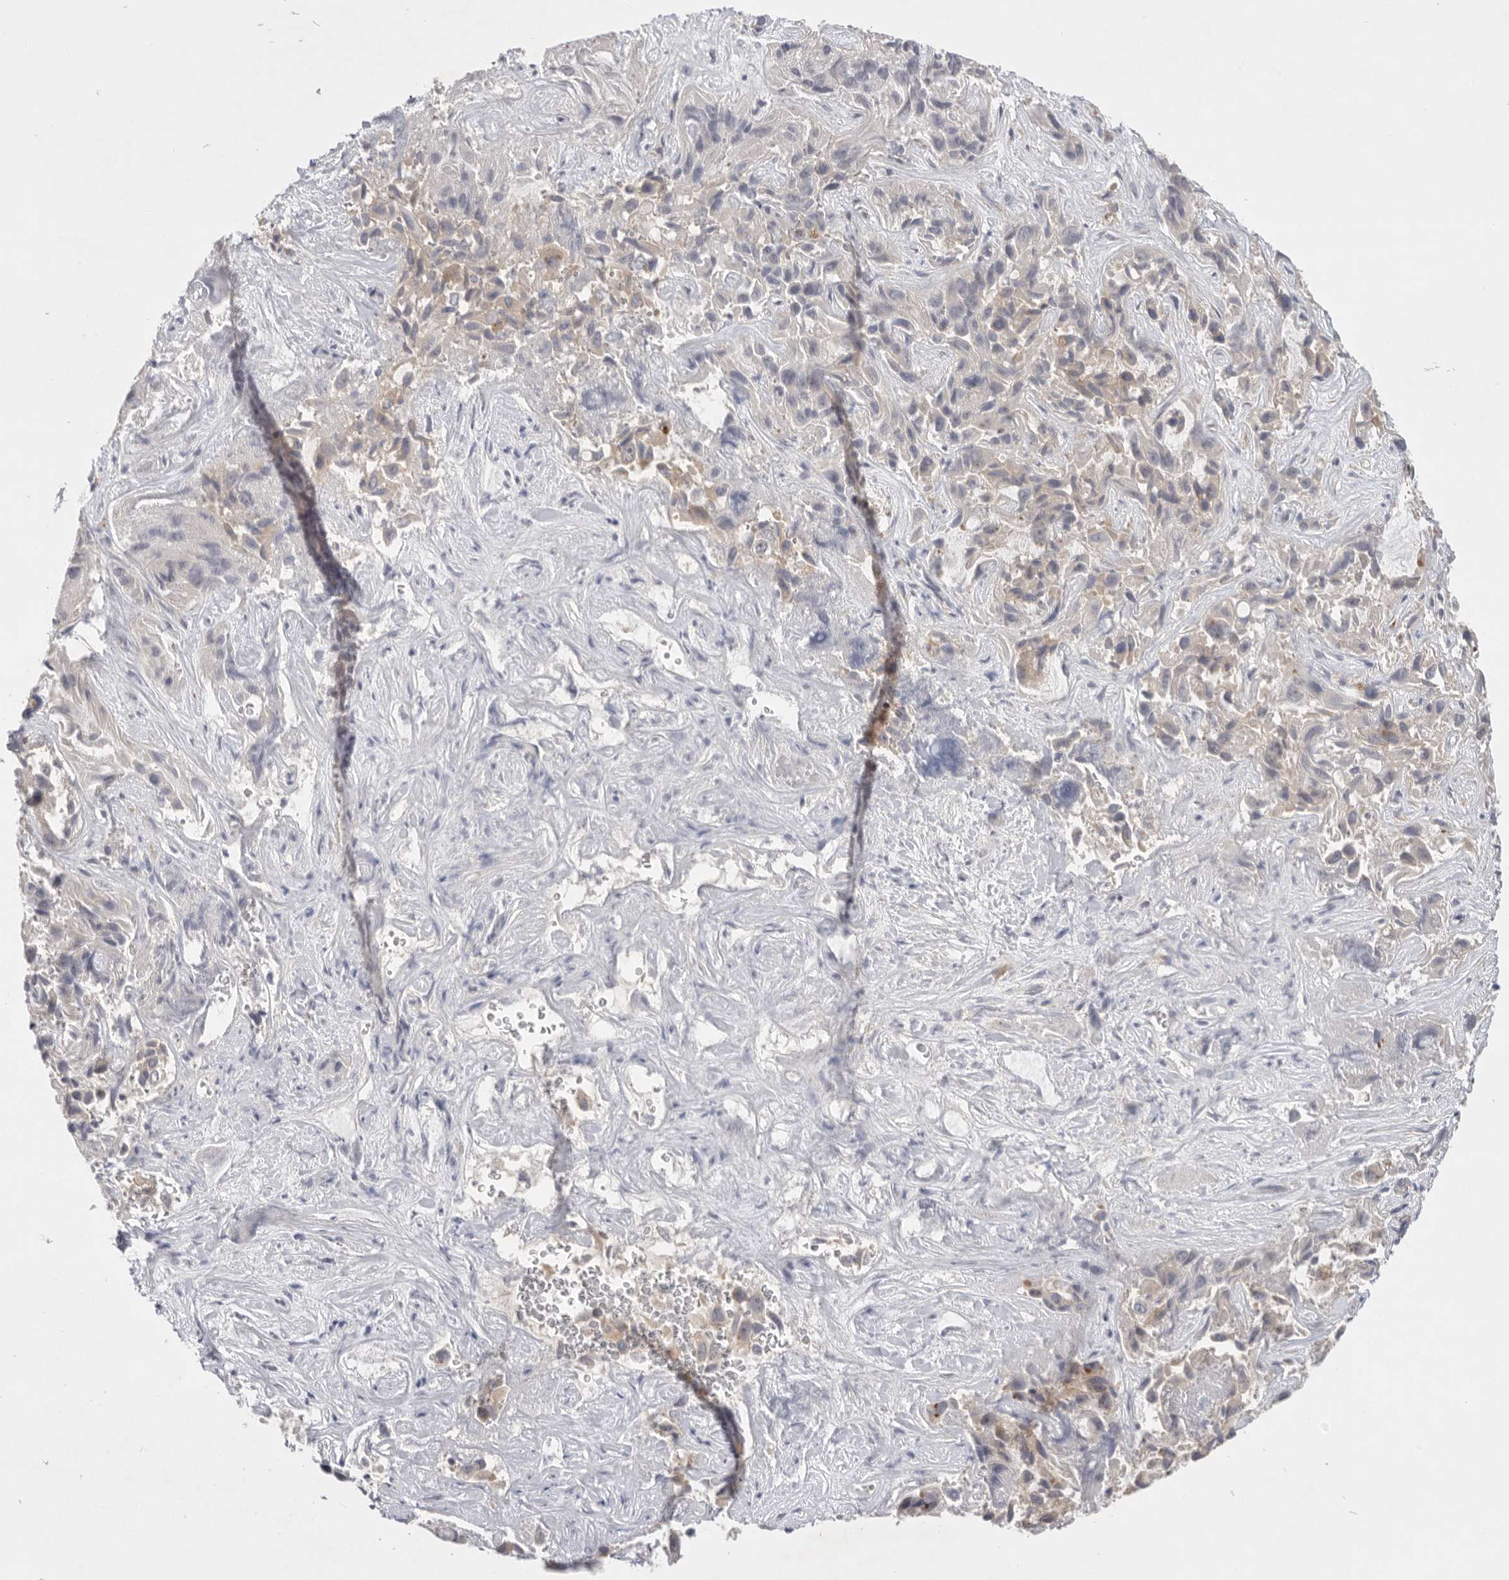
{"staining": {"intensity": "negative", "quantity": "none", "location": "none"}, "tissue": "liver cancer", "cell_type": "Tumor cells", "image_type": "cancer", "snomed": [{"axis": "morphology", "description": "Cholangiocarcinoma"}, {"axis": "topography", "description": "Liver"}], "caption": "The image demonstrates no staining of tumor cells in cholangiocarcinoma (liver). (IHC, brightfield microscopy, high magnification).", "gene": "MTFR1L", "patient": {"sex": "female", "age": 52}}